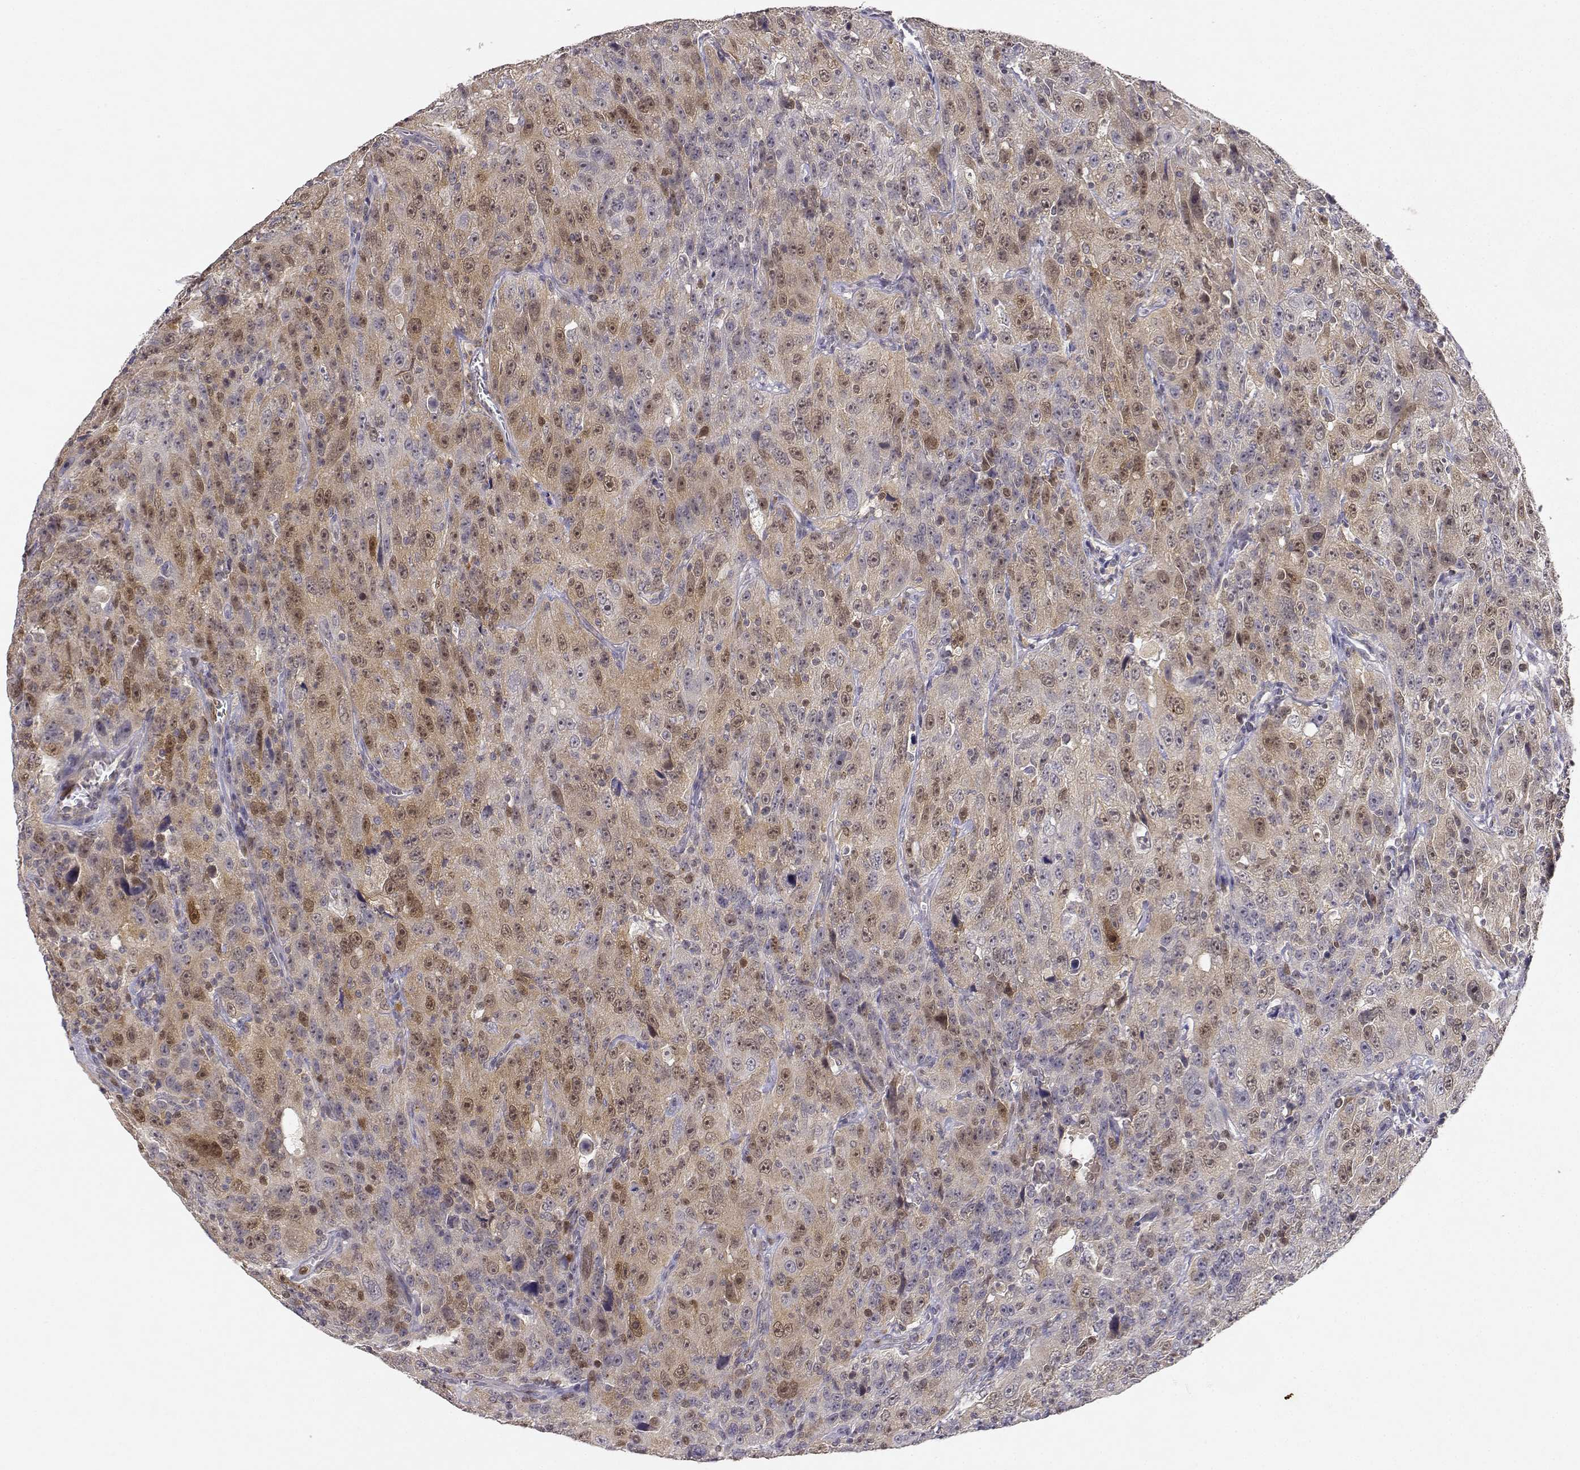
{"staining": {"intensity": "weak", "quantity": ">75%", "location": "cytoplasmic/membranous,nuclear"}, "tissue": "urothelial cancer", "cell_type": "Tumor cells", "image_type": "cancer", "snomed": [{"axis": "morphology", "description": "Urothelial carcinoma, NOS"}, {"axis": "morphology", "description": "Urothelial carcinoma, High grade"}, {"axis": "topography", "description": "Urinary bladder"}], "caption": "Protein positivity by immunohistochemistry (IHC) exhibits weak cytoplasmic/membranous and nuclear positivity in approximately >75% of tumor cells in transitional cell carcinoma. The staining is performed using DAB (3,3'-diaminobenzidine) brown chromogen to label protein expression. The nuclei are counter-stained blue using hematoxylin.", "gene": "RAD51", "patient": {"sex": "female", "age": 73}}